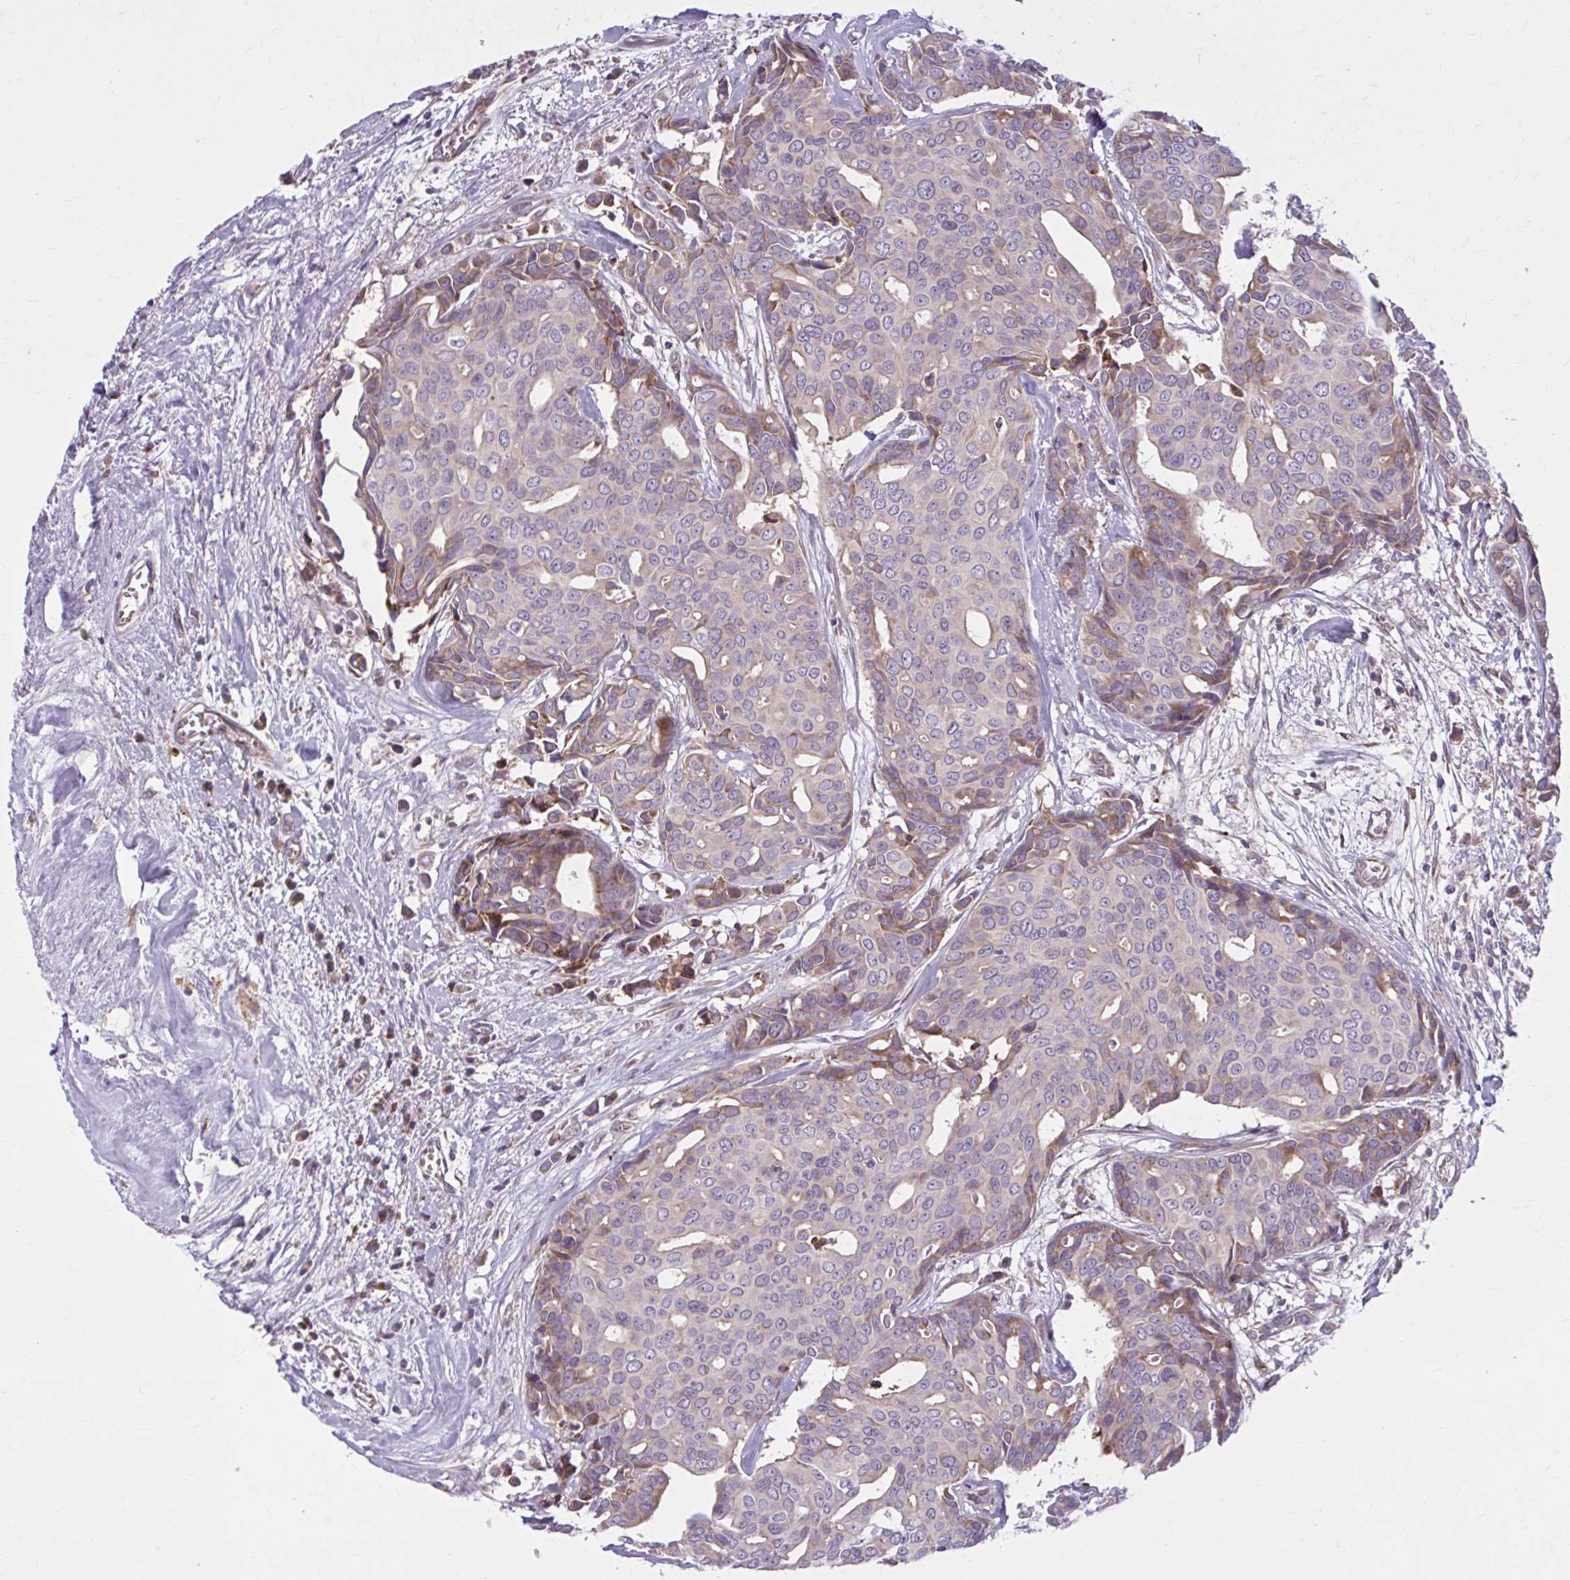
{"staining": {"intensity": "moderate", "quantity": "<25%", "location": "cytoplasmic/membranous"}, "tissue": "breast cancer", "cell_type": "Tumor cells", "image_type": "cancer", "snomed": [{"axis": "morphology", "description": "Duct carcinoma"}, {"axis": "topography", "description": "Breast"}], "caption": "A brown stain highlights moderate cytoplasmic/membranous staining of a protein in breast cancer tumor cells. (Brightfield microscopy of DAB IHC at high magnification).", "gene": "SNF8", "patient": {"sex": "female", "age": 54}}